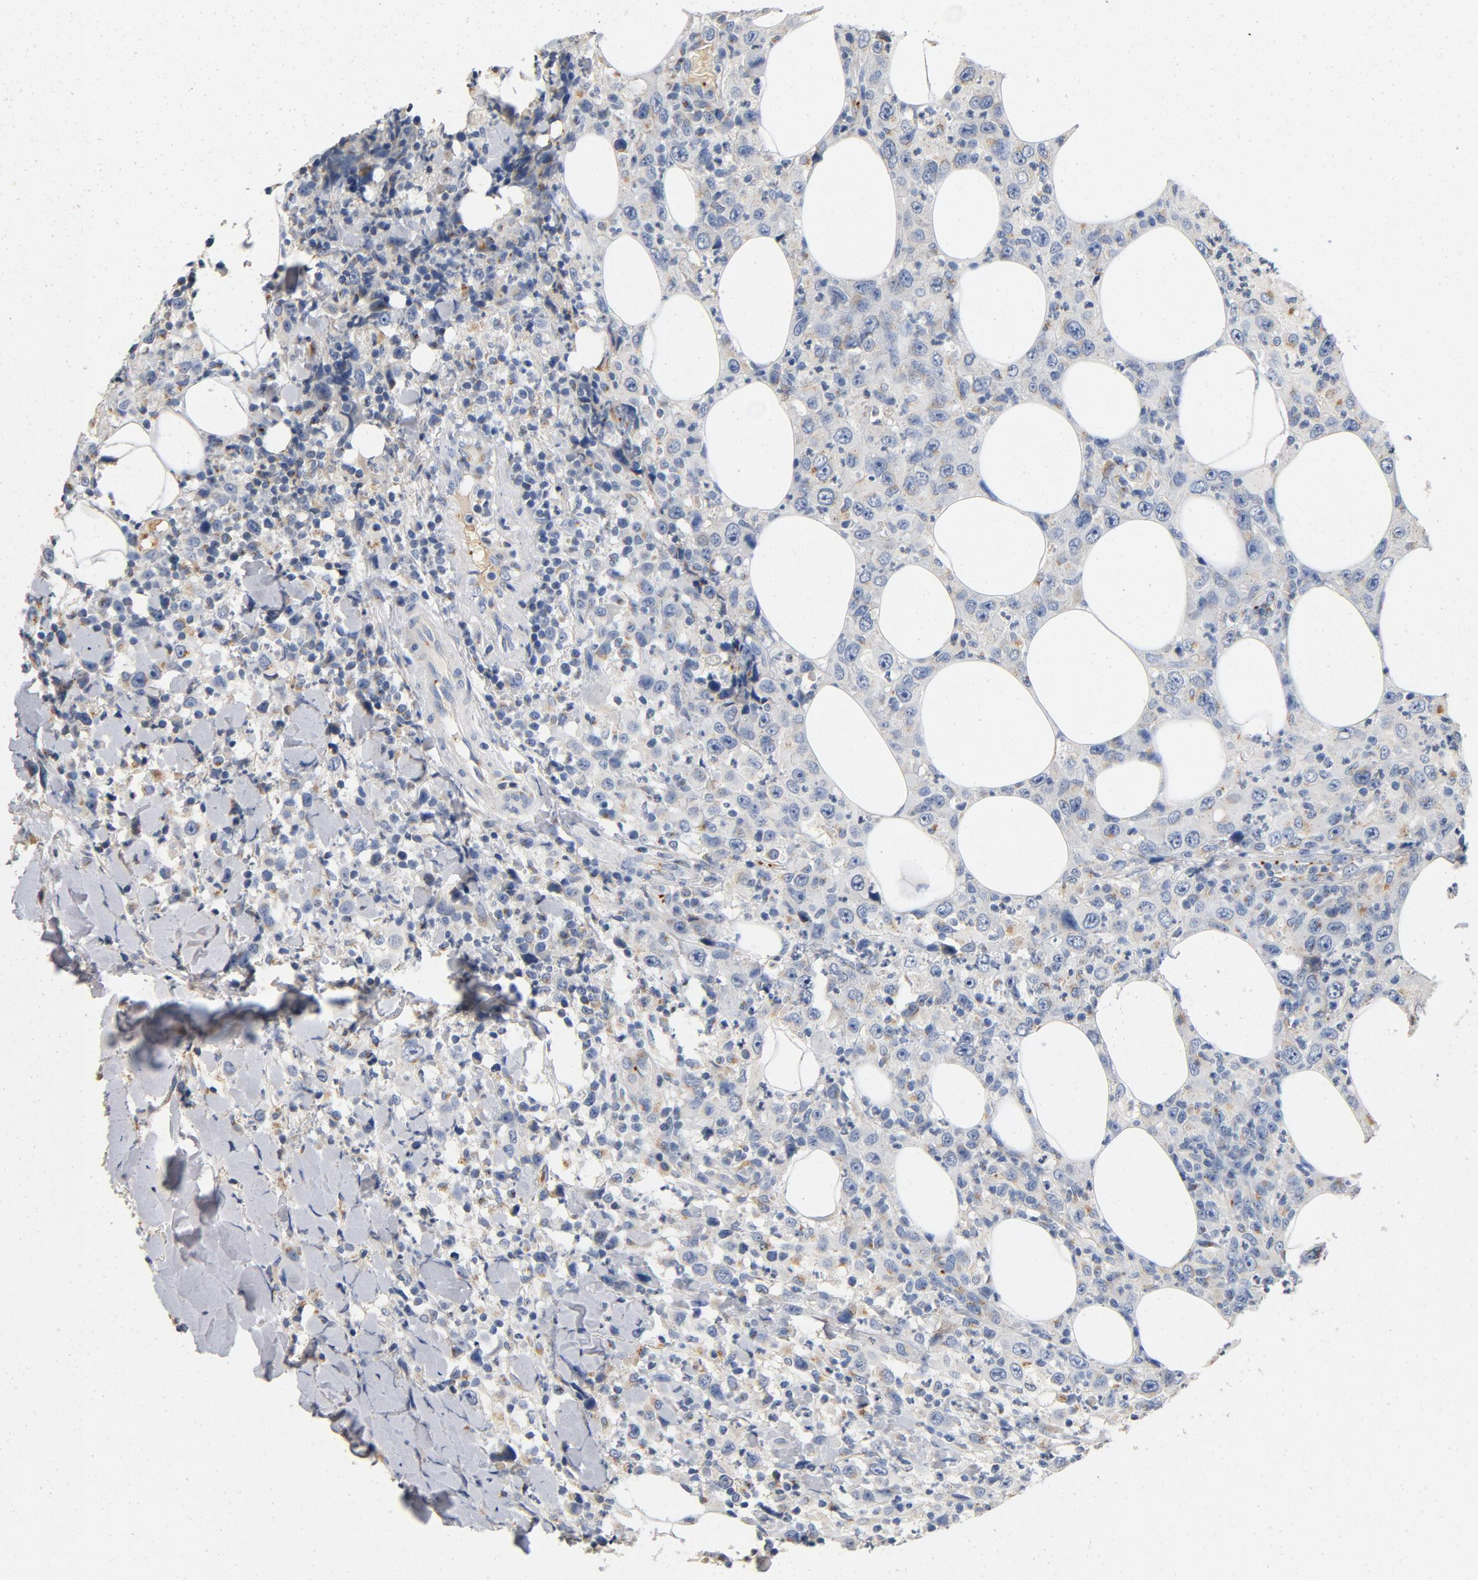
{"staining": {"intensity": "negative", "quantity": "none", "location": "none"}, "tissue": "thyroid cancer", "cell_type": "Tumor cells", "image_type": "cancer", "snomed": [{"axis": "morphology", "description": "Carcinoma, NOS"}, {"axis": "topography", "description": "Thyroid gland"}], "caption": "This is an immunohistochemistry (IHC) histopathology image of human carcinoma (thyroid). There is no staining in tumor cells.", "gene": "LMAN2", "patient": {"sex": "female", "age": 77}}